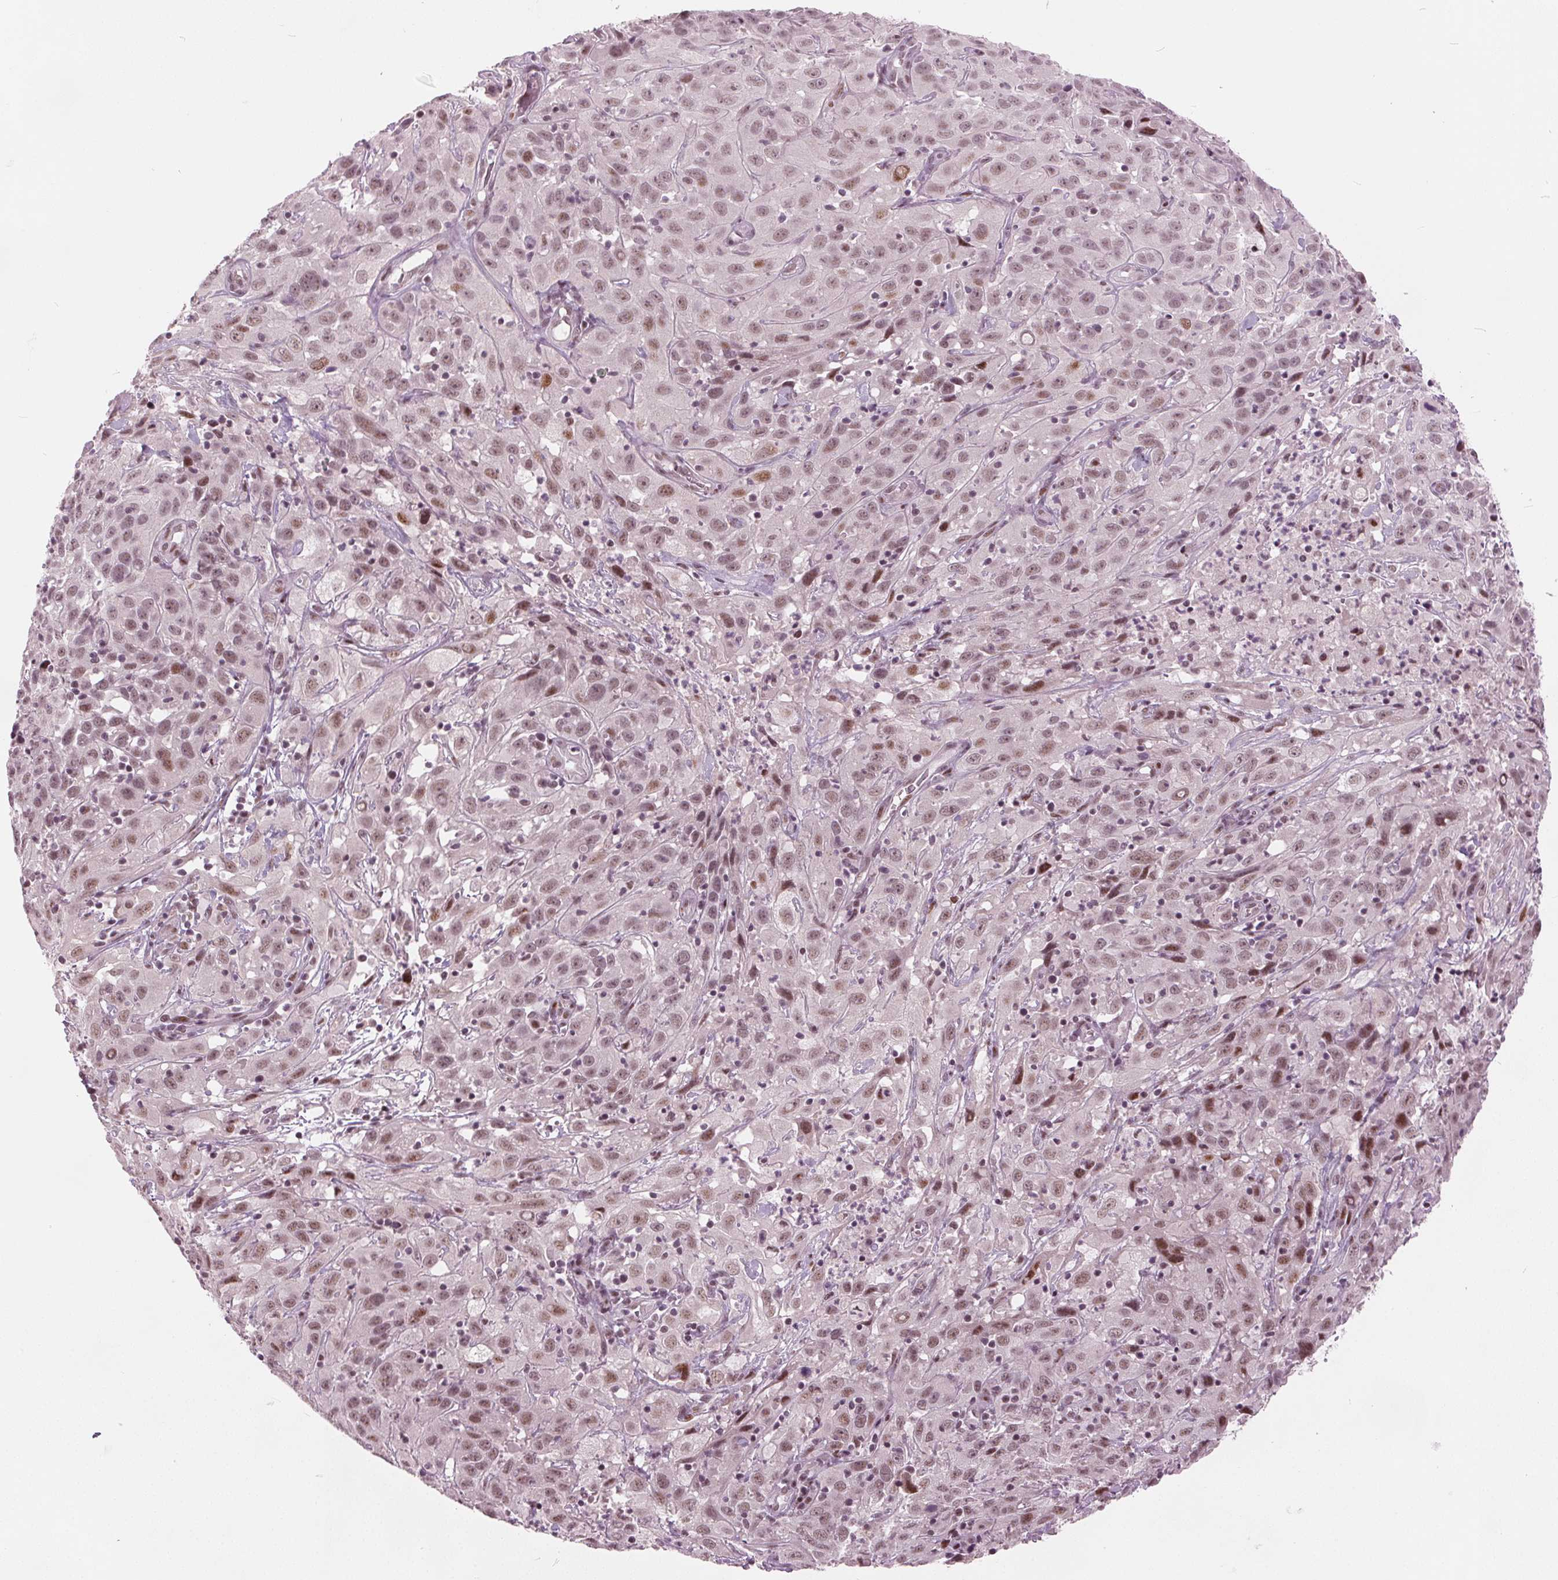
{"staining": {"intensity": "moderate", "quantity": ">75%", "location": "nuclear"}, "tissue": "cervical cancer", "cell_type": "Tumor cells", "image_type": "cancer", "snomed": [{"axis": "morphology", "description": "Squamous cell carcinoma, NOS"}, {"axis": "topography", "description": "Cervix"}], "caption": "Cervical squamous cell carcinoma tissue reveals moderate nuclear positivity in approximately >75% of tumor cells, visualized by immunohistochemistry.", "gene": "TTC34", "patient": {"sex": "female", "age": 32}}